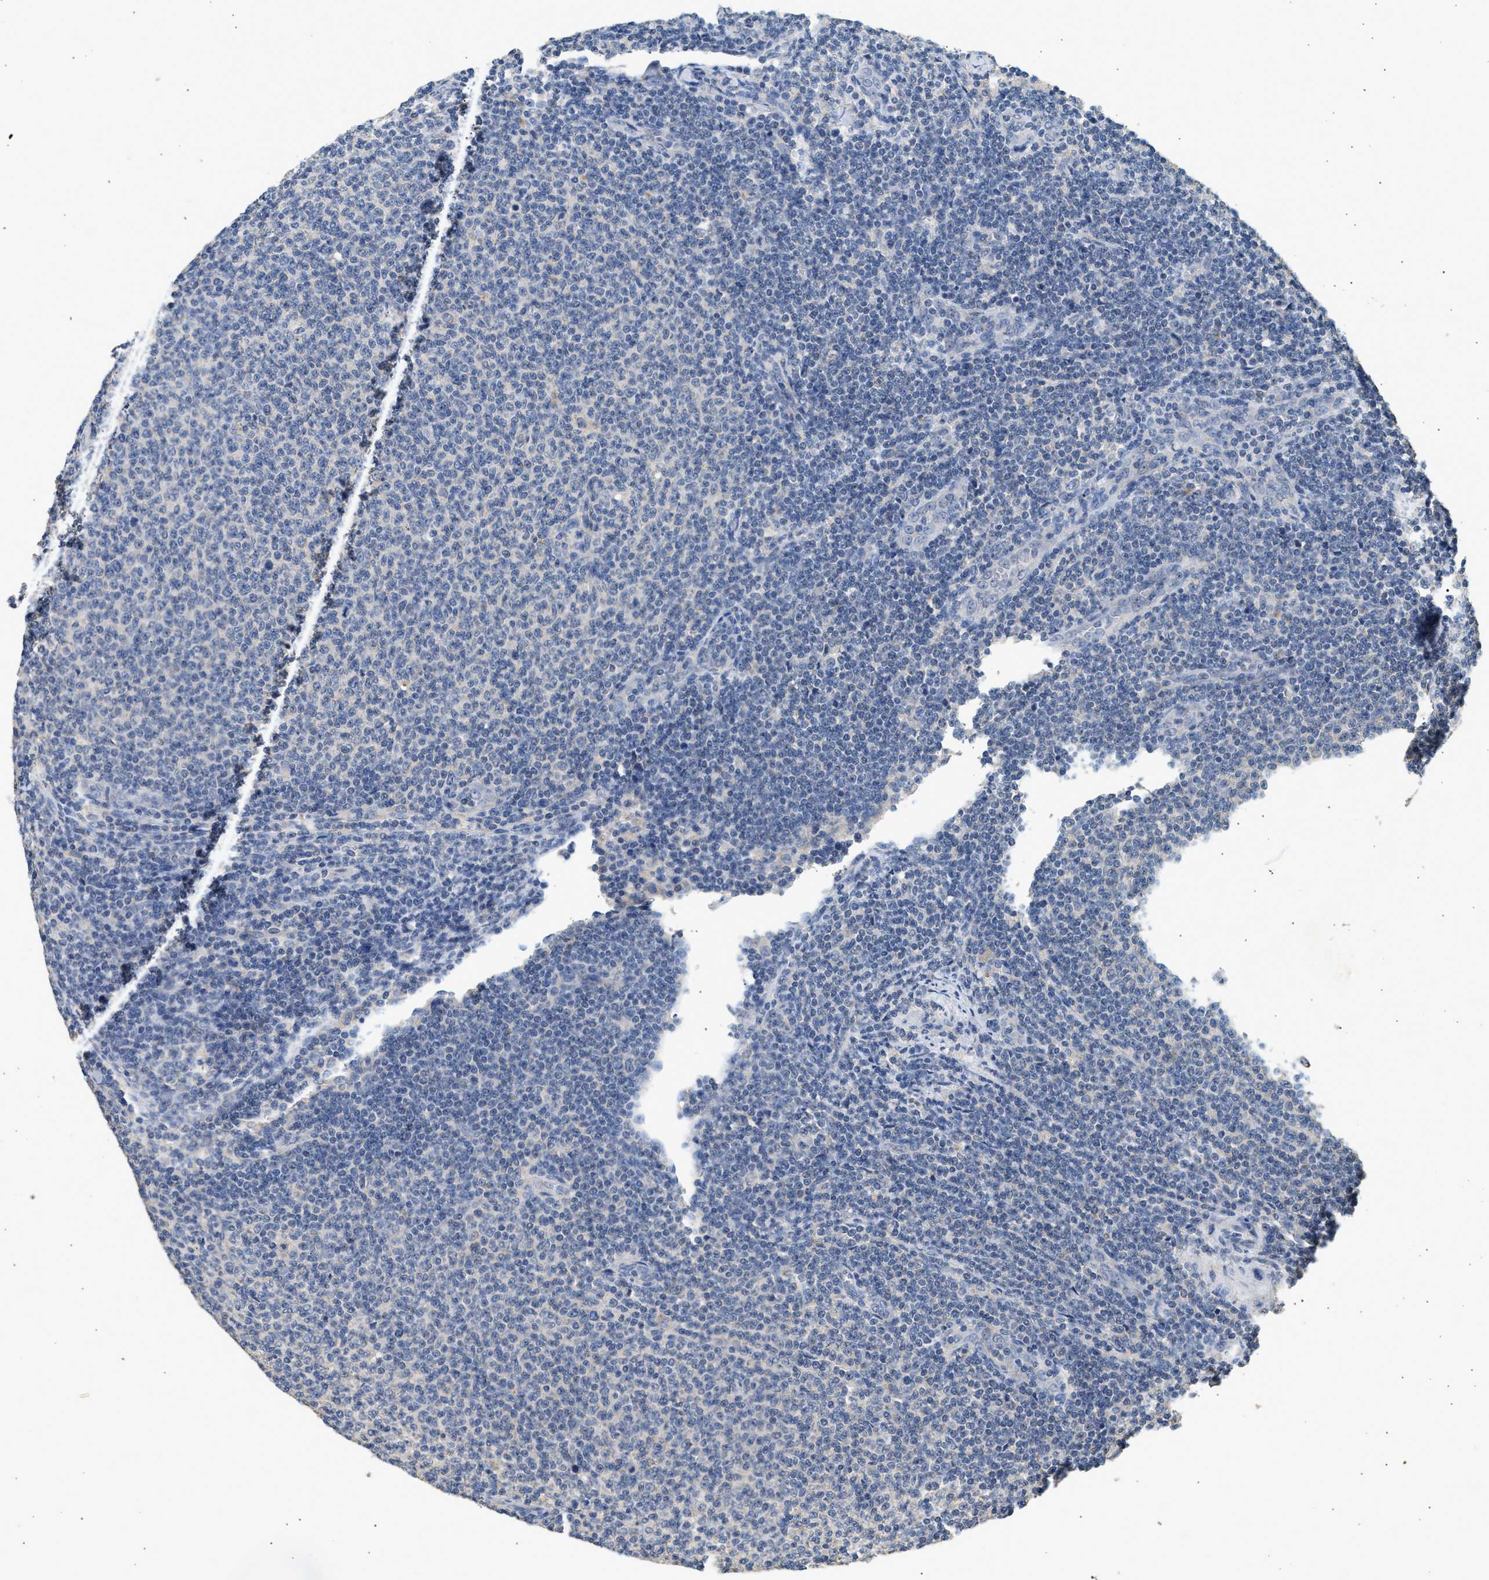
{"staining": {"intensity": "negative", "quantity": "none", "location": "none"}, "tissue": "lymphoma", "cell_type": "Tumor cells", "image_type": "cancer", "snomed": [{"axis": "morphology", "description": "Malignant lymphoma, non-Hodgkin's type, Low grade"}, {"axis": "topography", "description": "Lymph node"}], "caption": "Tumor cells are negative for brown protein staining in lymphoma.", "gene": "WDR31", "patient": {"sex": "male", "age": 66}}